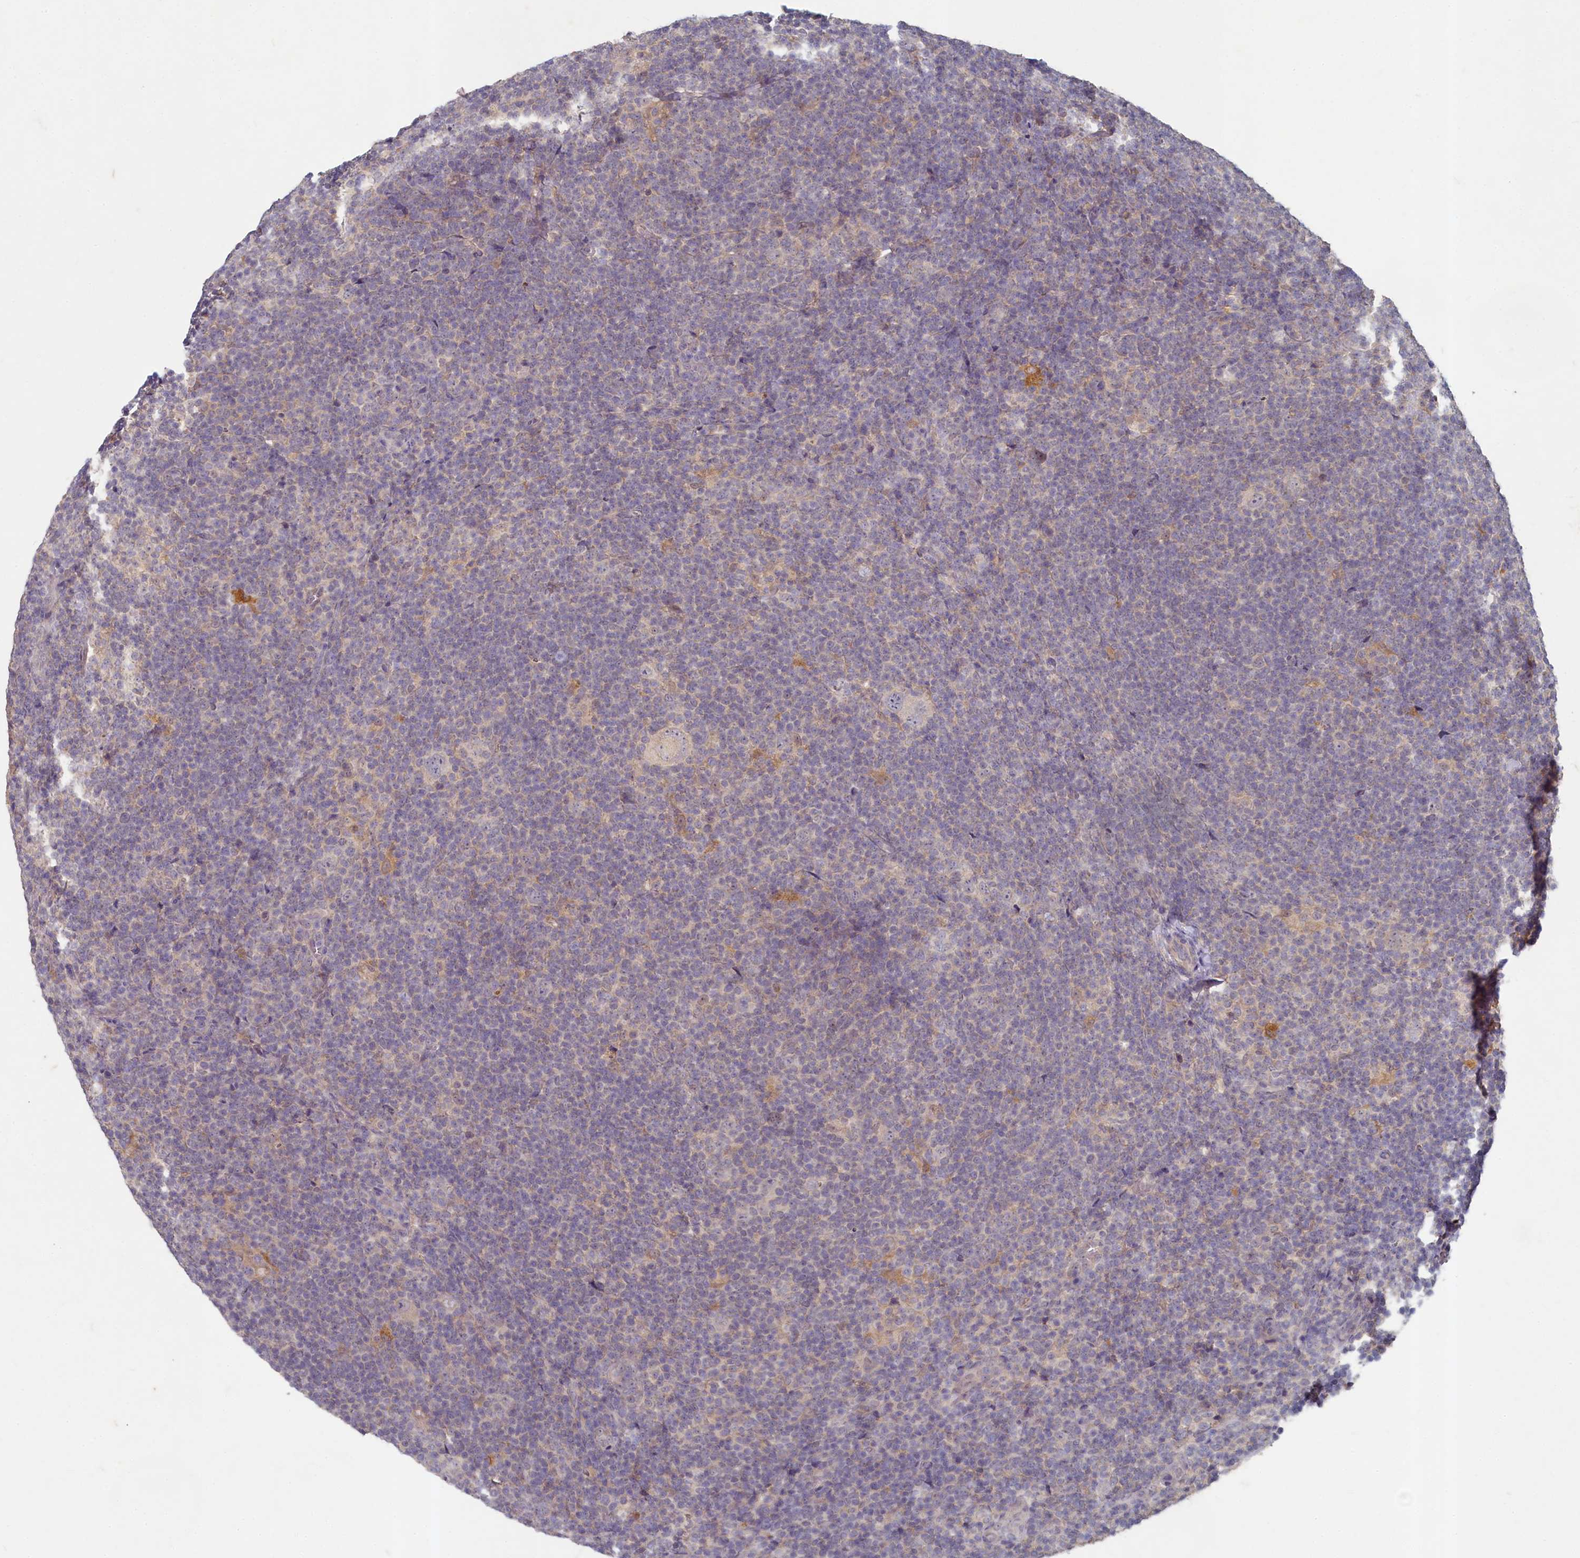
{"staining": {"intensity": "negative", "quantity": "none", "location": "none"}, "tissue": "lymphoma", "cell_type": "Tumor cells", "image_type": "cancer", "snomed": [{"axis": "morphology", "description": "Hodgkin's disease, NOS"}, {"axis": "topography", "description": "Lymph node"}], "caption": "Immunohistochemistry (IHC) of human Hodgkin's disease displays no positivity in tumor cells.", "gene": "HERC3", "patient": {"sex": "female", "age": 57}}